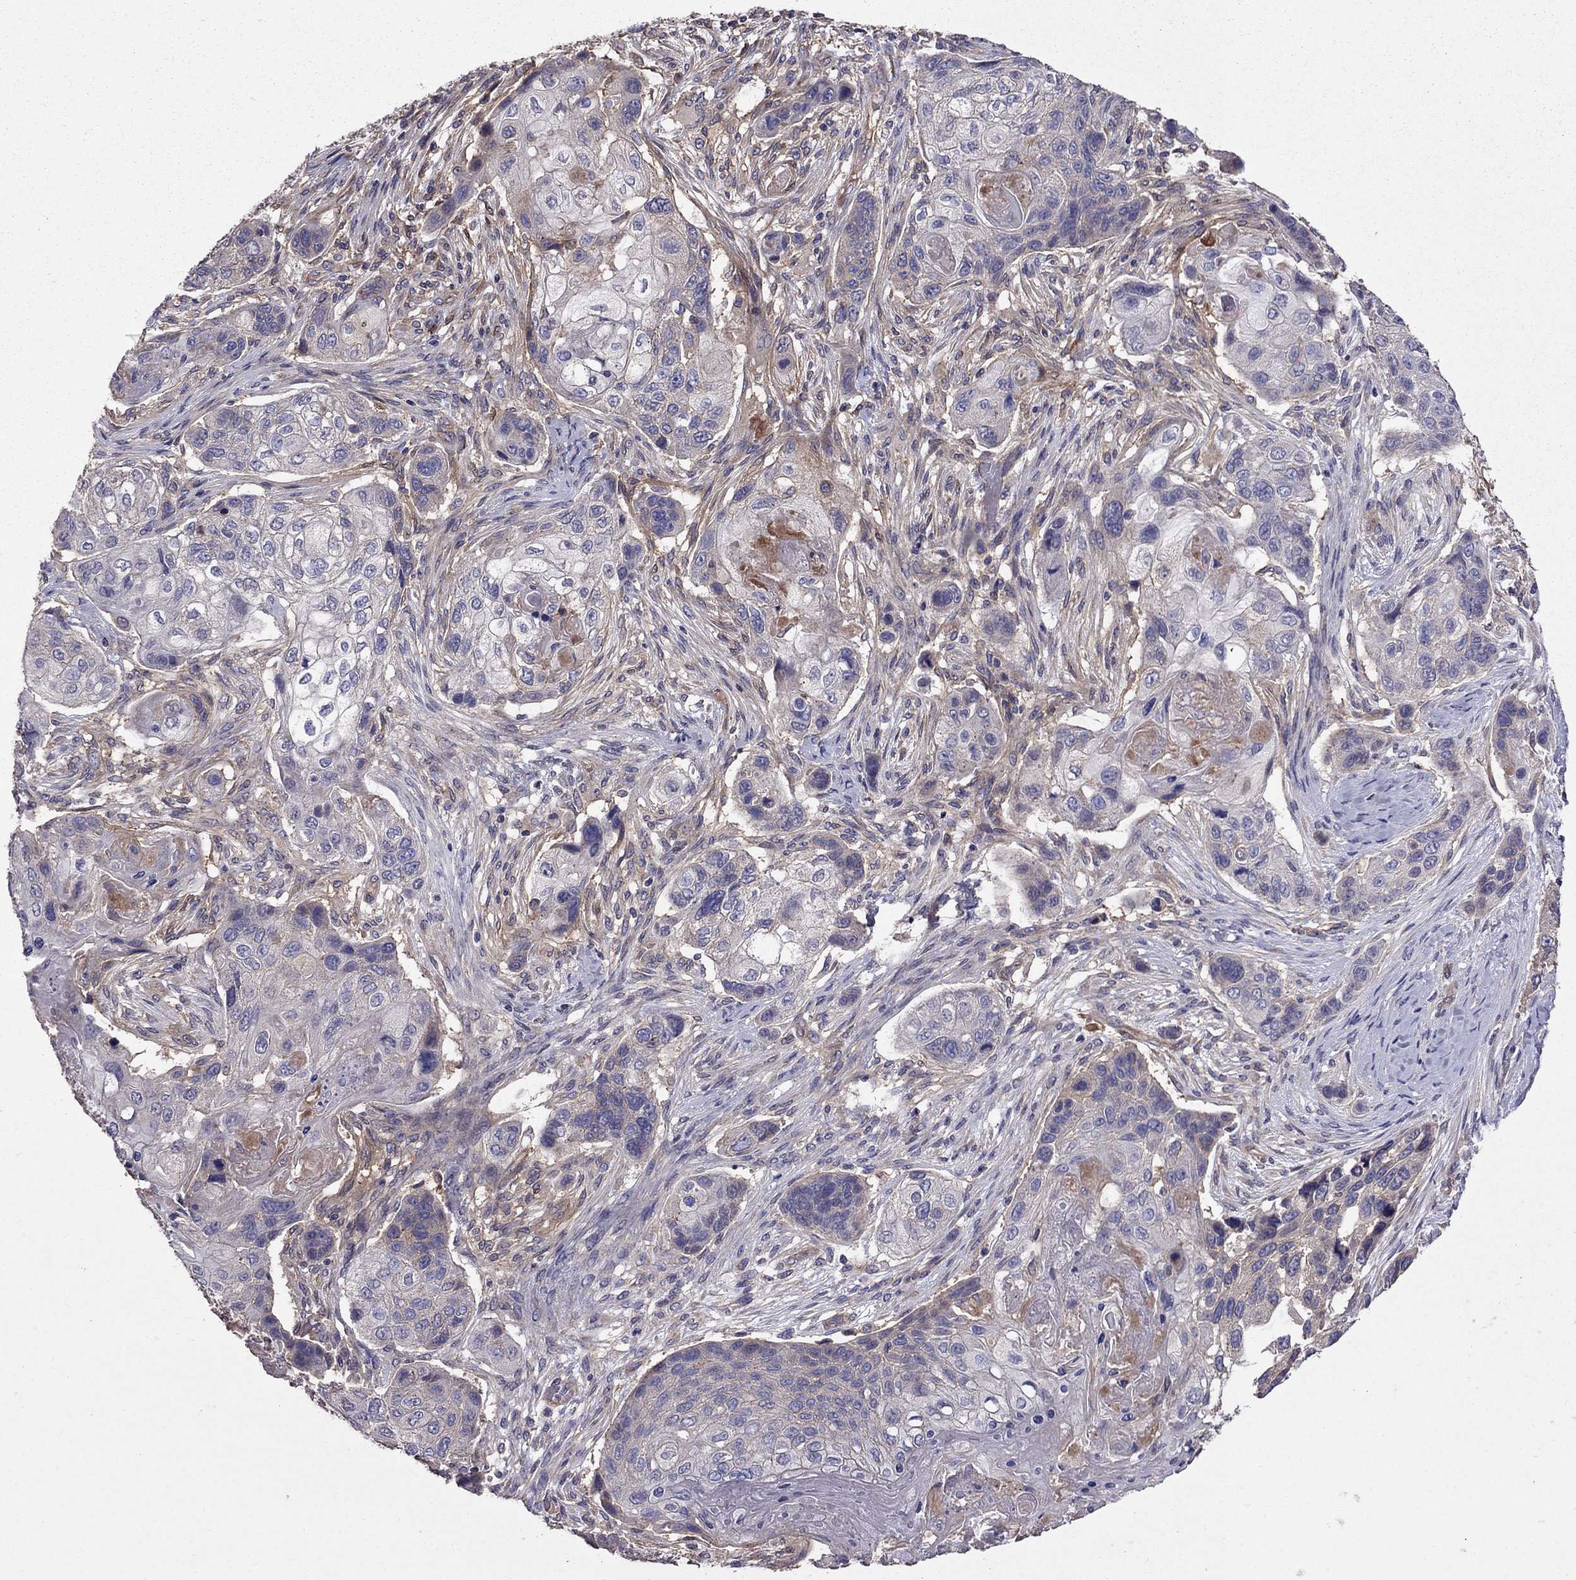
{"staining": {"intensity": "weak", "quantity": "<25%", "location": "cytoplasmic/membranous"}, "tissue": "lung cancer", "cell_type": "Tumor cells", "image_type": "cancer", "snomed": [{"axis": "morphology", "description": "Normal tissue, NOS"}, {"axis": "morphology", "description": "Squamous cell carcinoma, NOS"}, {"axis": "topography", "description": "Bronchus"}, {"axis": "topography", "description": "Lung"}], "caption": "This is a micrograph of immunohistochemistry staining of lung cancer, which shows no staining in tumor cells.", "gene": "ITGB1", "patient": {"sex": "male", "age": 69}}